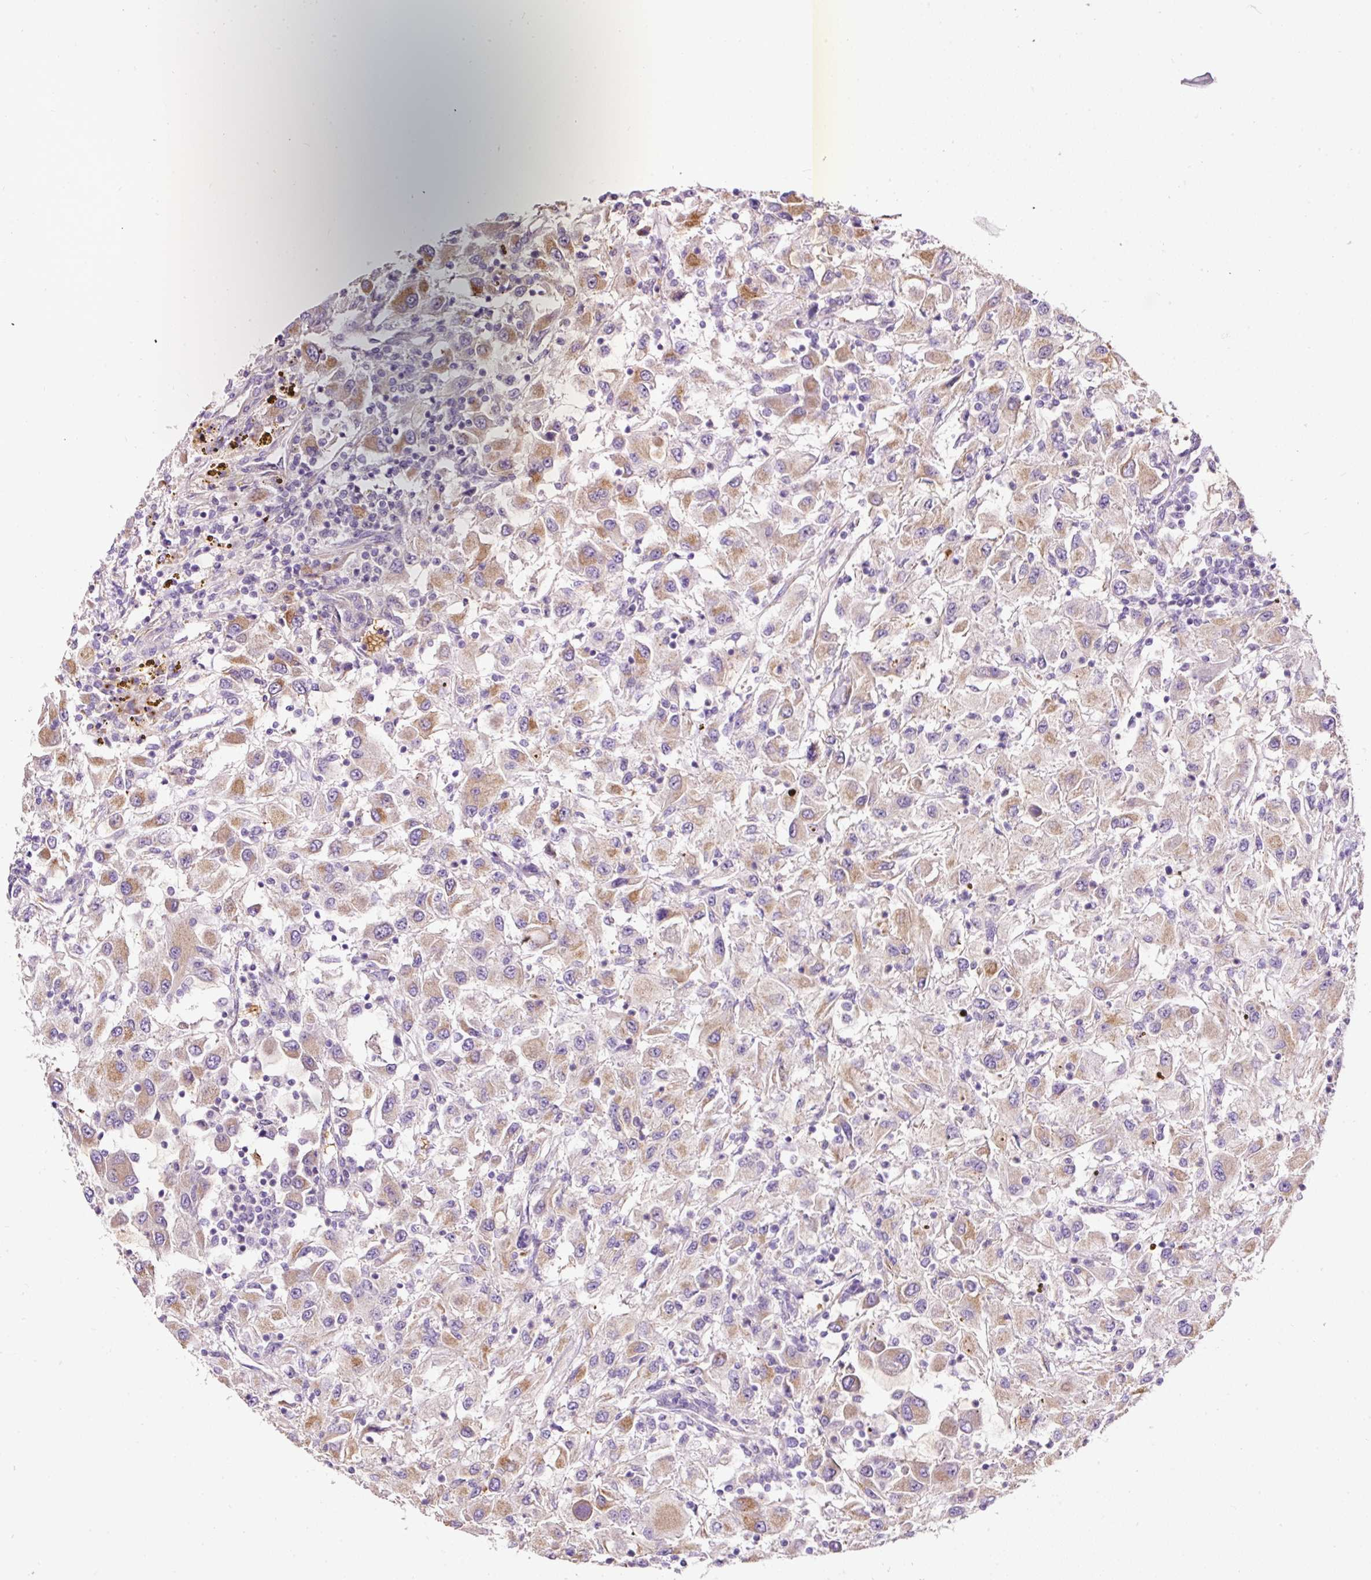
{"staining": {"intensity": "moderate", "quantity": ">75%", "location": "cytoplasmic/membranous"}, "tissue": "renal cancer", "cell_type": "Tumor cells", "image_type": "cancer", "snomed": [{"axis": "morphology", "description": "Adenocarcinoma, NOS"}, {"axis": "topography", "description": "Kidney"}], "caption": "Immunohistochemistry (IHC) image of human renal cancer stained for a protein (brown), which shows medium levels of moderate cytoplasmic/membranous positivity in about >75% of tumor cells.", "gene": "PRRC2A", "patient": {"sex": "female", "age": 67}}